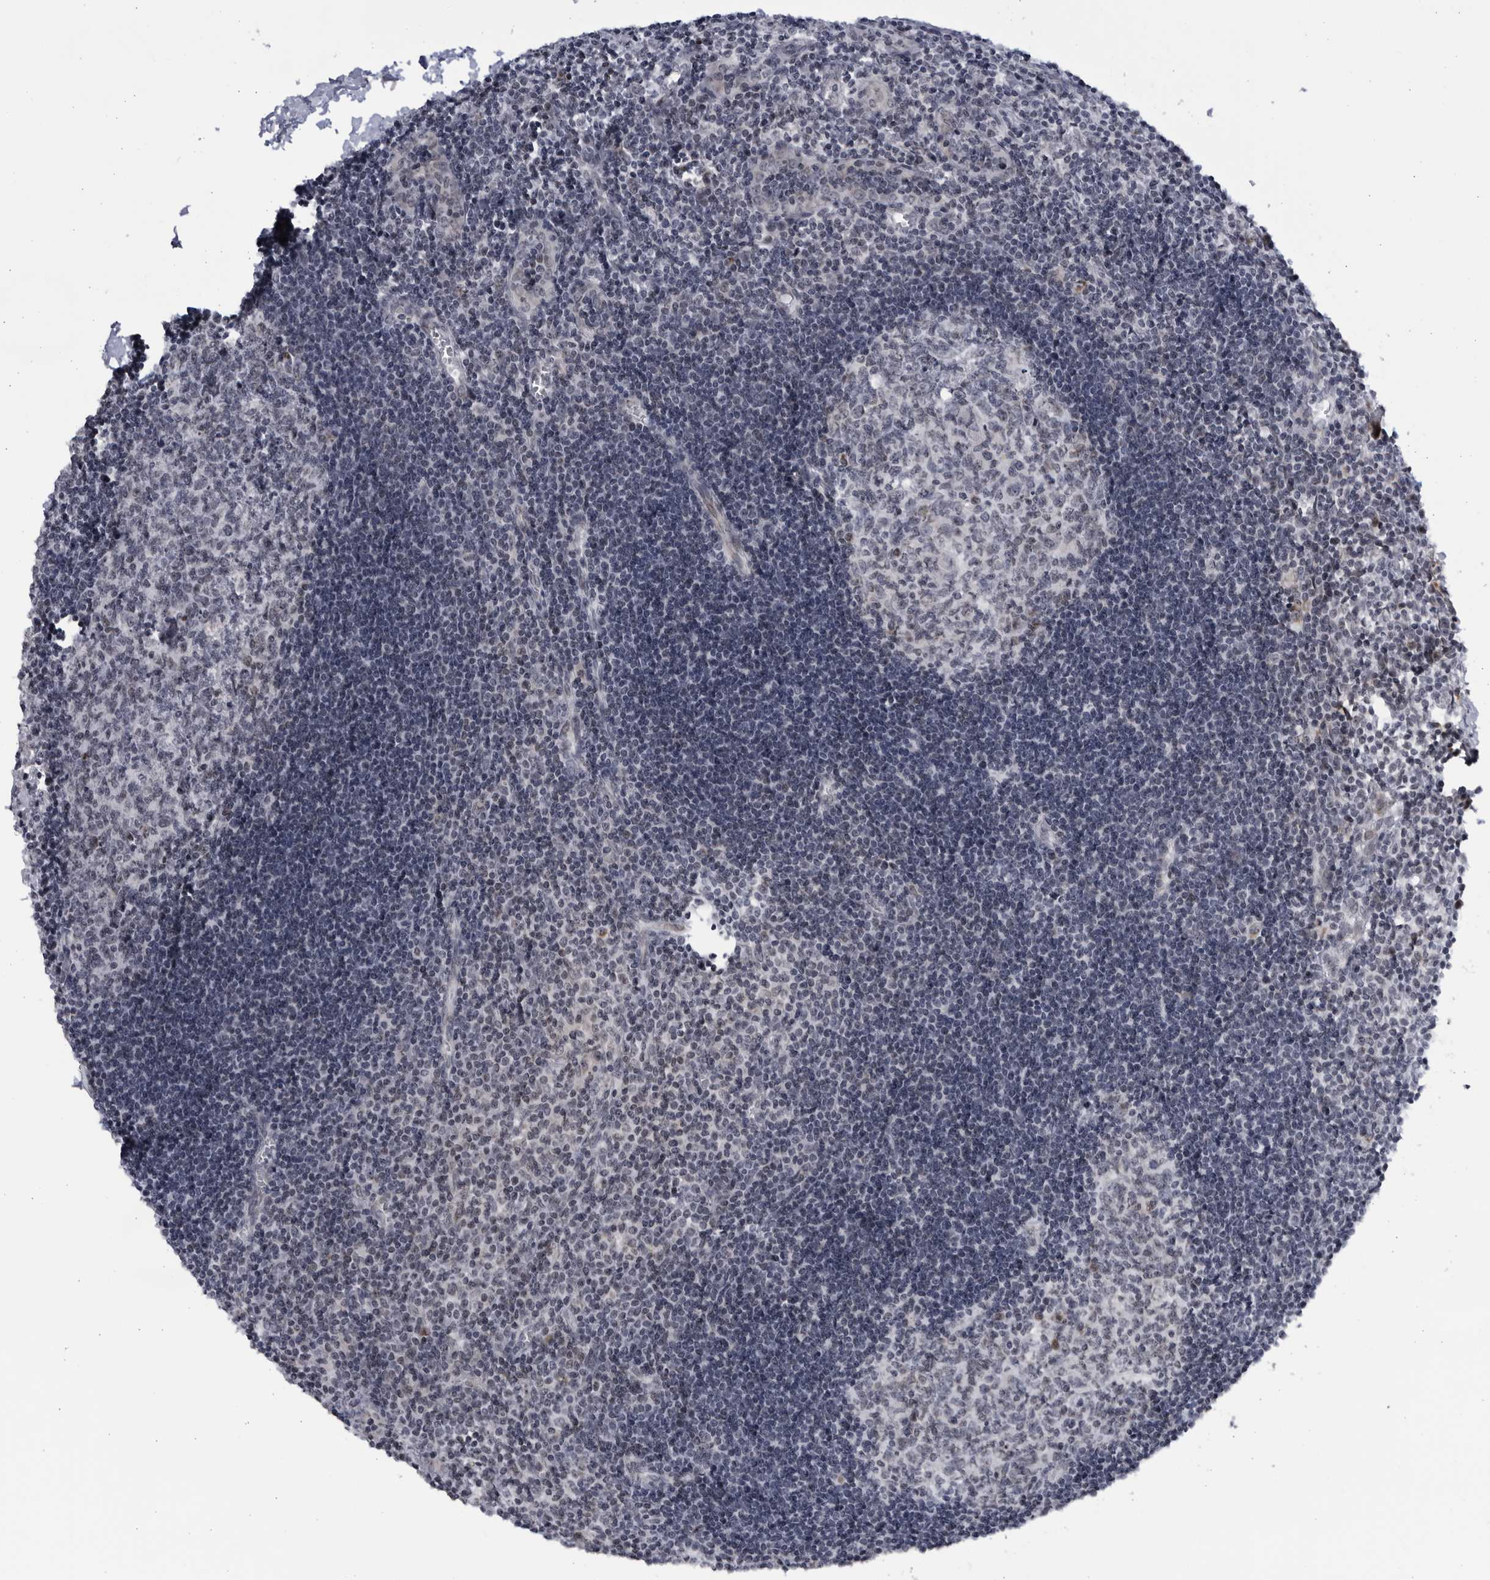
{"staining": {"intensity": "weak", "quantity": "<25%", "location": "cytoplasmic/membranous"}, "tissue": "lymph node", "cell_type": "Germinal center cells", "image_type": "normal", "snomed": [{"axis": "morphology", "description": "Normal tissue, NOS"}, {"axis": "morphology", "description": "Malignant melanoma, Metastatic site"}, {"axis": "topography", "description": "Lymph node"}], "caption": "Immunohistochemistry (IHC) micrograph of benign lymph node: lymph node stained with DAB displays no significant protein expression in germinal center cells. The staining was performed using DAB to visualize the protein expression in brown, while the nuclei were stained in blue with hematoxylin (Magnification: 20x).", "gene": "SLC25A22", "patient": {"sex": "male", "age": 41}}